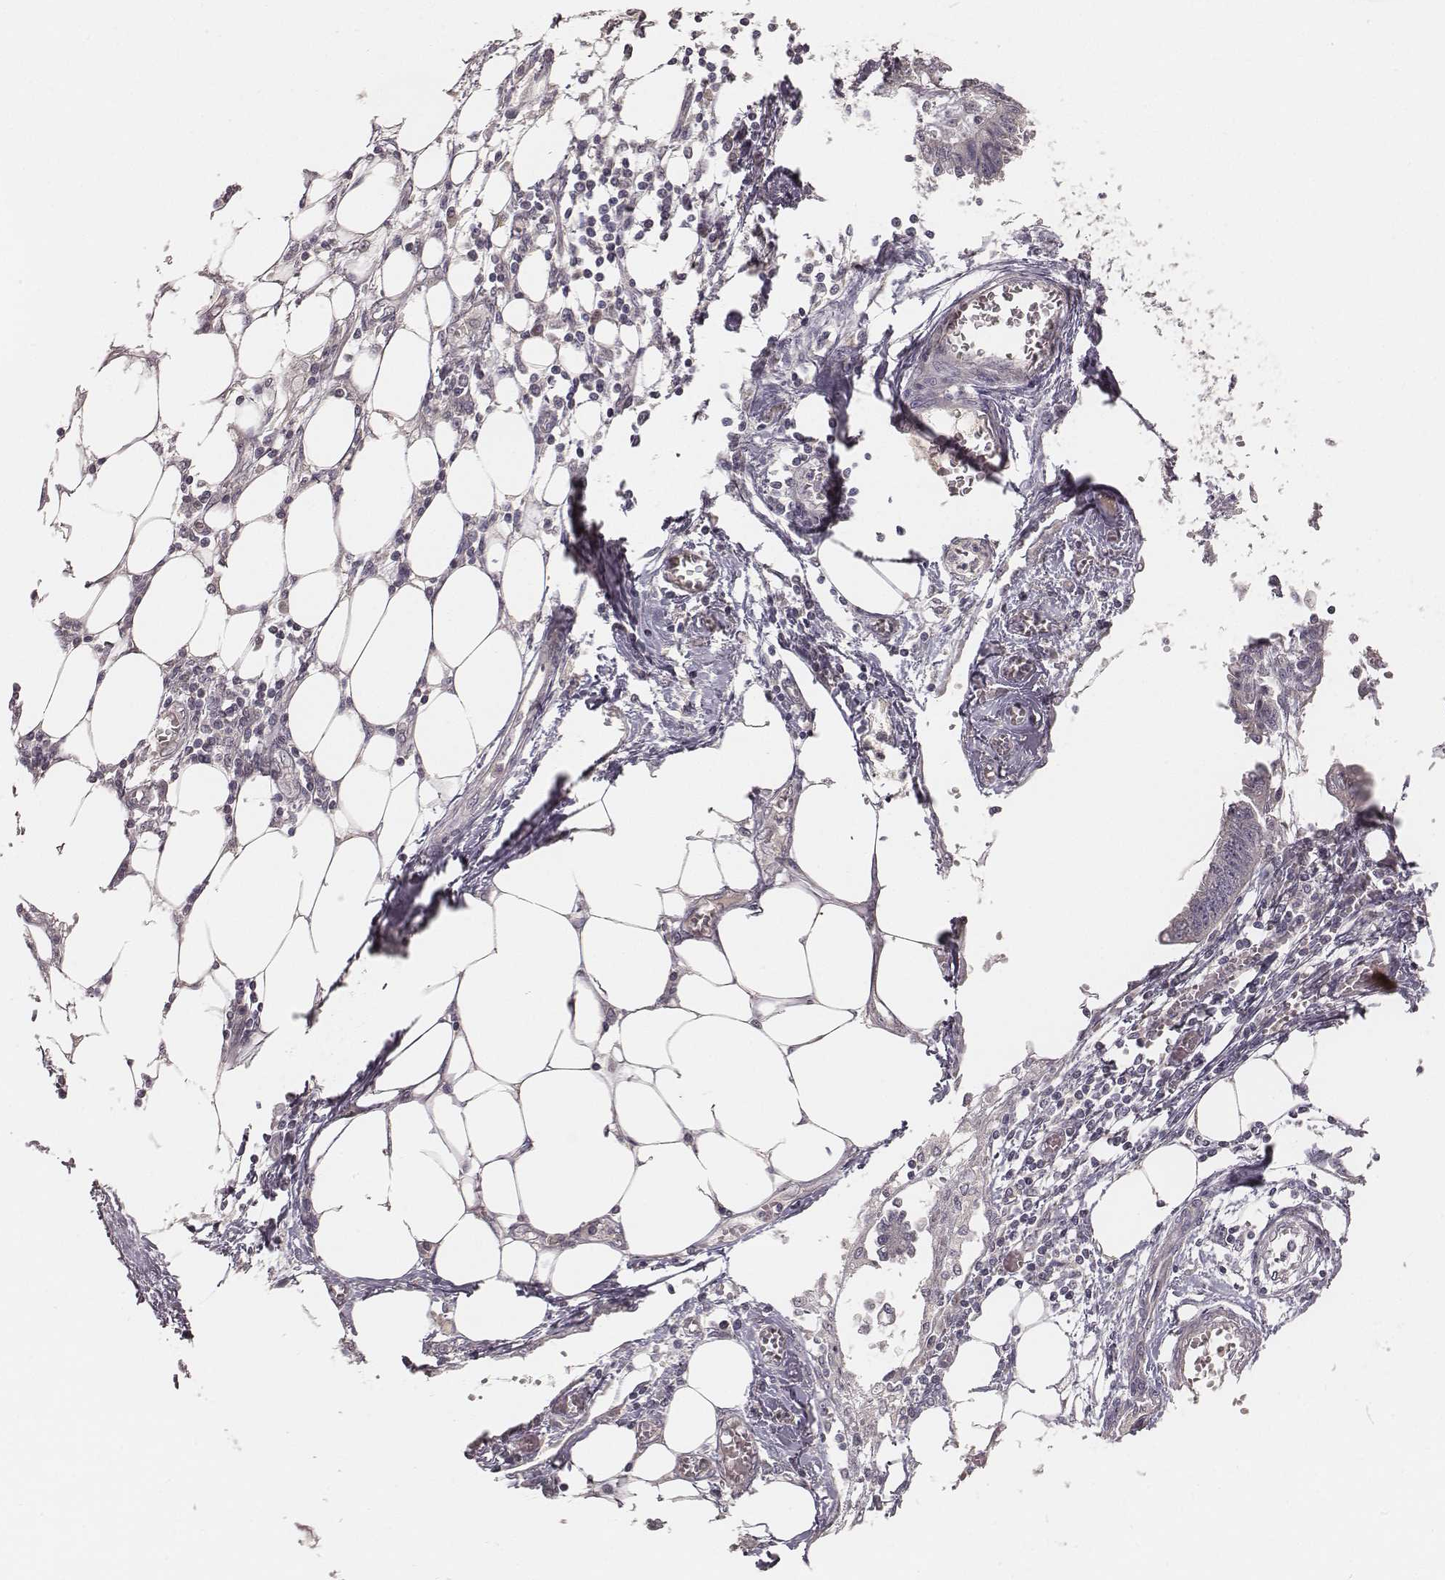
{"staining": {"intensity": "negative", "quantity": "none", "location": "none"}, "tissue": "endometrial cancer", "cell_type": "Tumor cells", "image_type": "cancer", "snomed": [{"axis": "morphology", "description": "Adenocarcinoma, NOS"}, {"axis": "morphology", "description": "Adenocarcinoma, metastatic, NOS"}, {"axis": "topography", "description": "Adipose tissue"}, {"axis": "topography", "description": "Endometrium"}], "caption": "This micrograph is of metastatic adenocarcinoma (endometrial) stained with immunohistochemistry to label a protein in brown with the nuclei are counter-stained blue. There is no positivity in tumor cells.", "gene": "LY6K", "patient": {"sex": "female", "age": 67}}